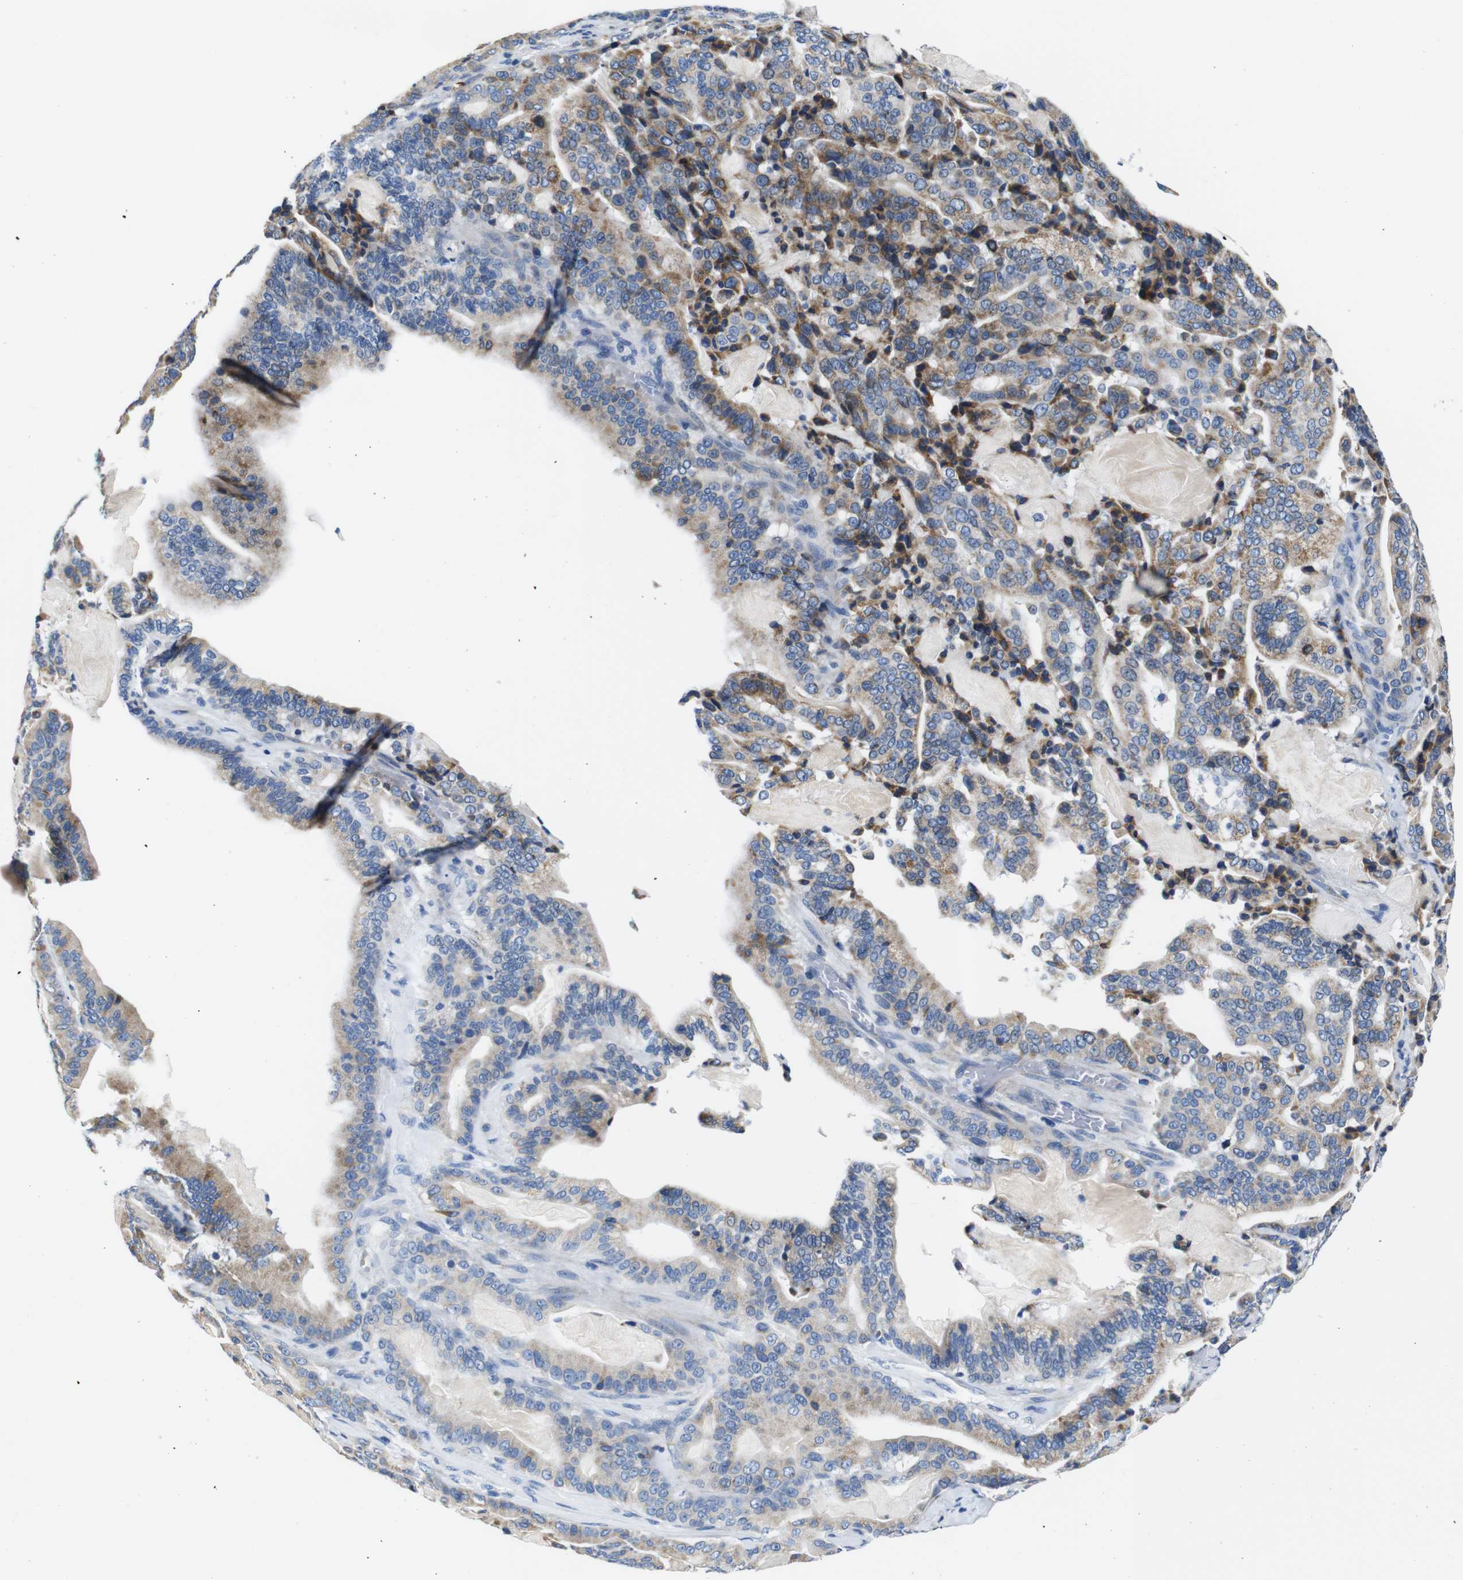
{"staining": {"intensity": "moderate", "quantity": "25%-75%", "location": "cytoplasmic/membranous"}, "tissue": "pancreatic cancer", "cell_type": "Tumor cells", "image_type": "cancer", "snomed": [{"axis": "morphology", "description": "Adenocarcinoma, NOS"}, {"axis": "topography", "description": "Pancreas"}], "caption": "A brown stain shows moderate cytoplasmic/membranous staining of a protein in human pancreatic adenocarcinoma tumor cells.", "gene": "SNX19", "patient": {"sex": "male", "age": 63}}